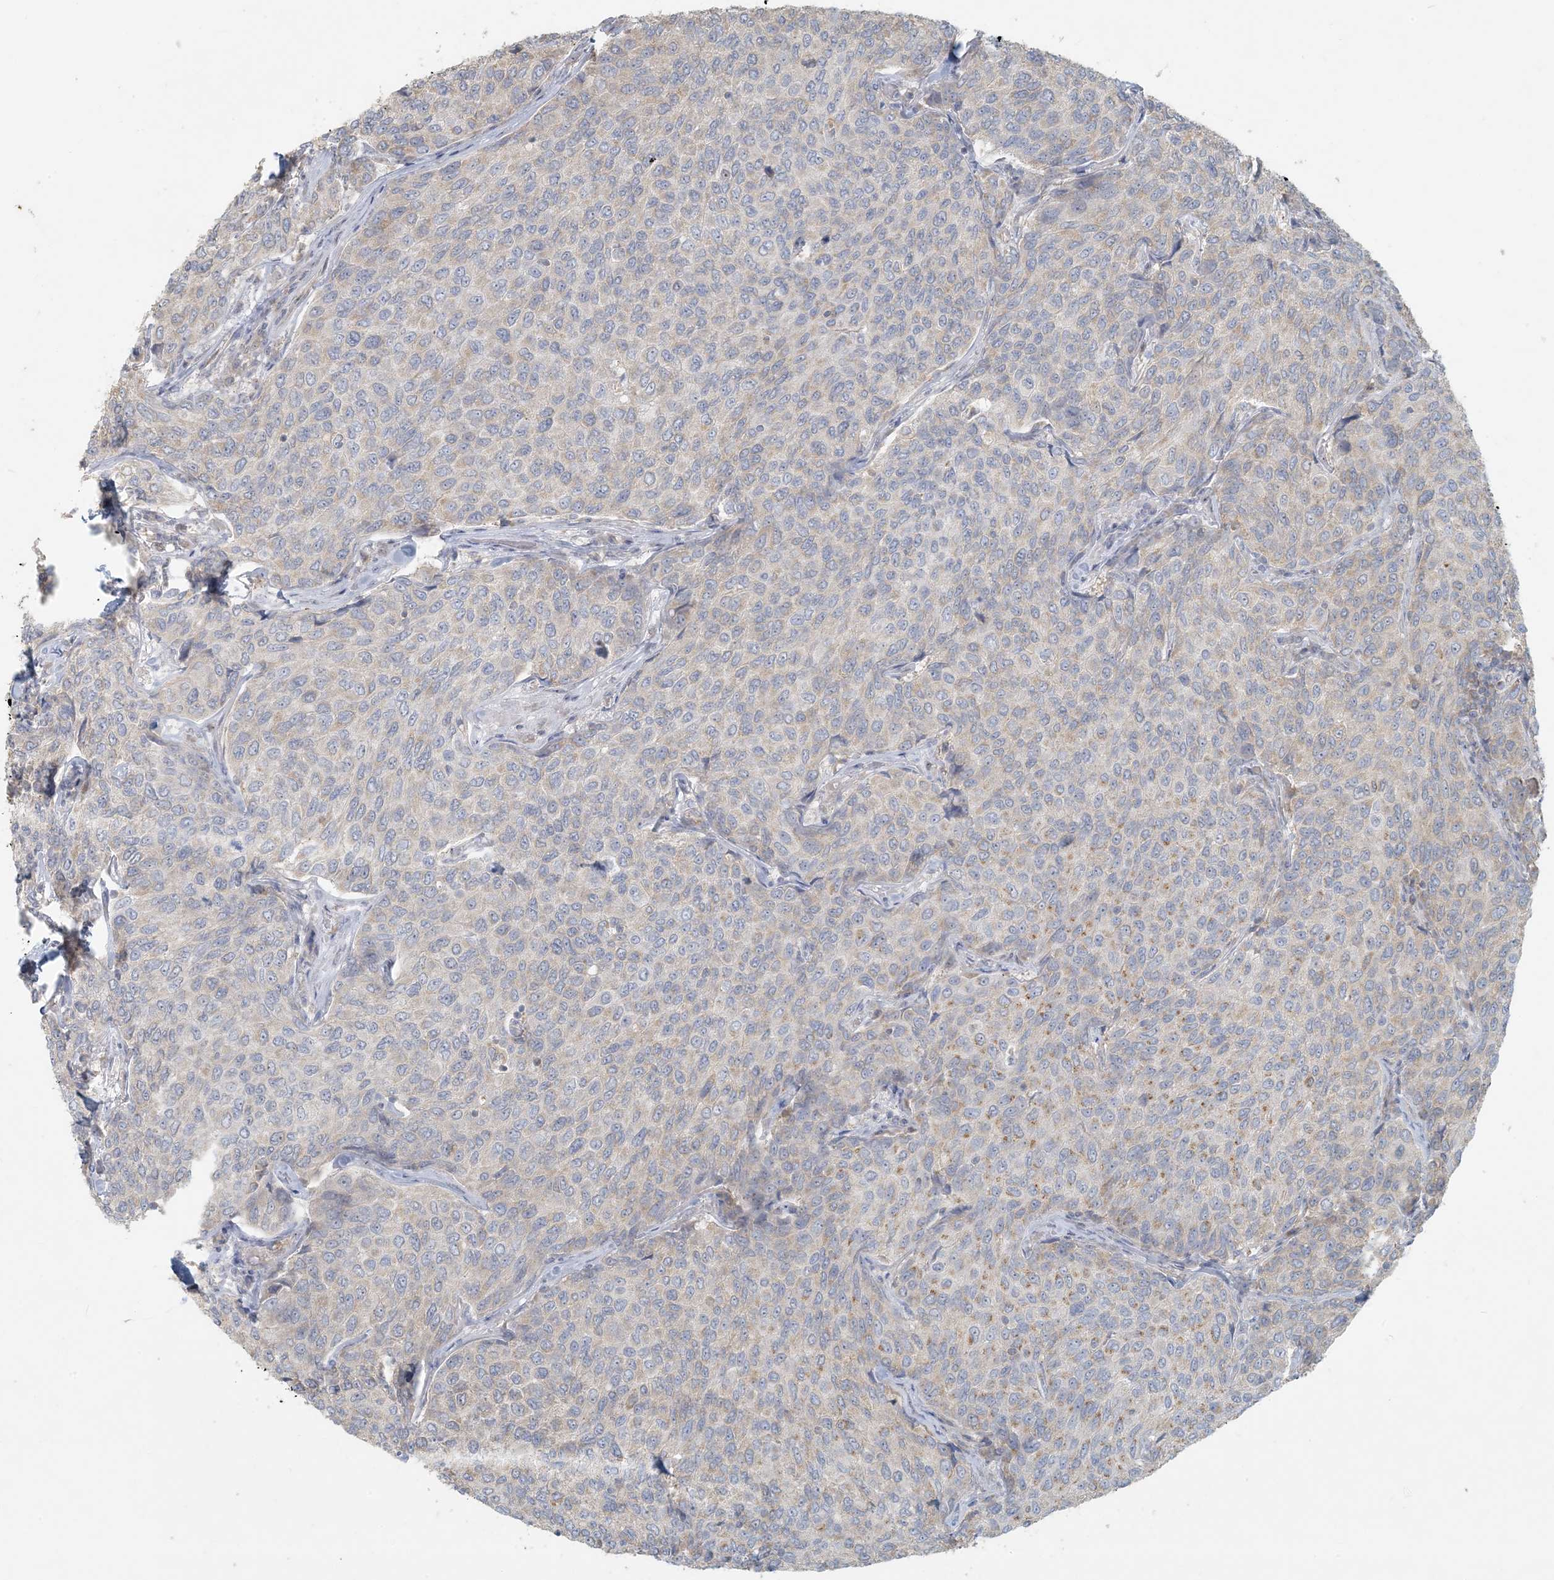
{"staining": {"intensity": "negative", "quantity": "none", "location": "none"}, "tissue": "breast cancer", "cell_type": "Tumor cells", "image_type": "cancer", "snomed": [{"axis": "morphology", "description": "Duct carcinoma"}, {"axis": "topography", "description": "Breast"}], "caption": "DAB (3,3'-diaminobenzidine) immunohistochemical staining of invasive ductal carcinoma (breast) exhibits no significant staining in tumor cells. (Brightfield microscopy of DAB immunohistochemistry at high magnification).", "gene": "HACL1", "patient": {"sex": "female", "age": 55}}